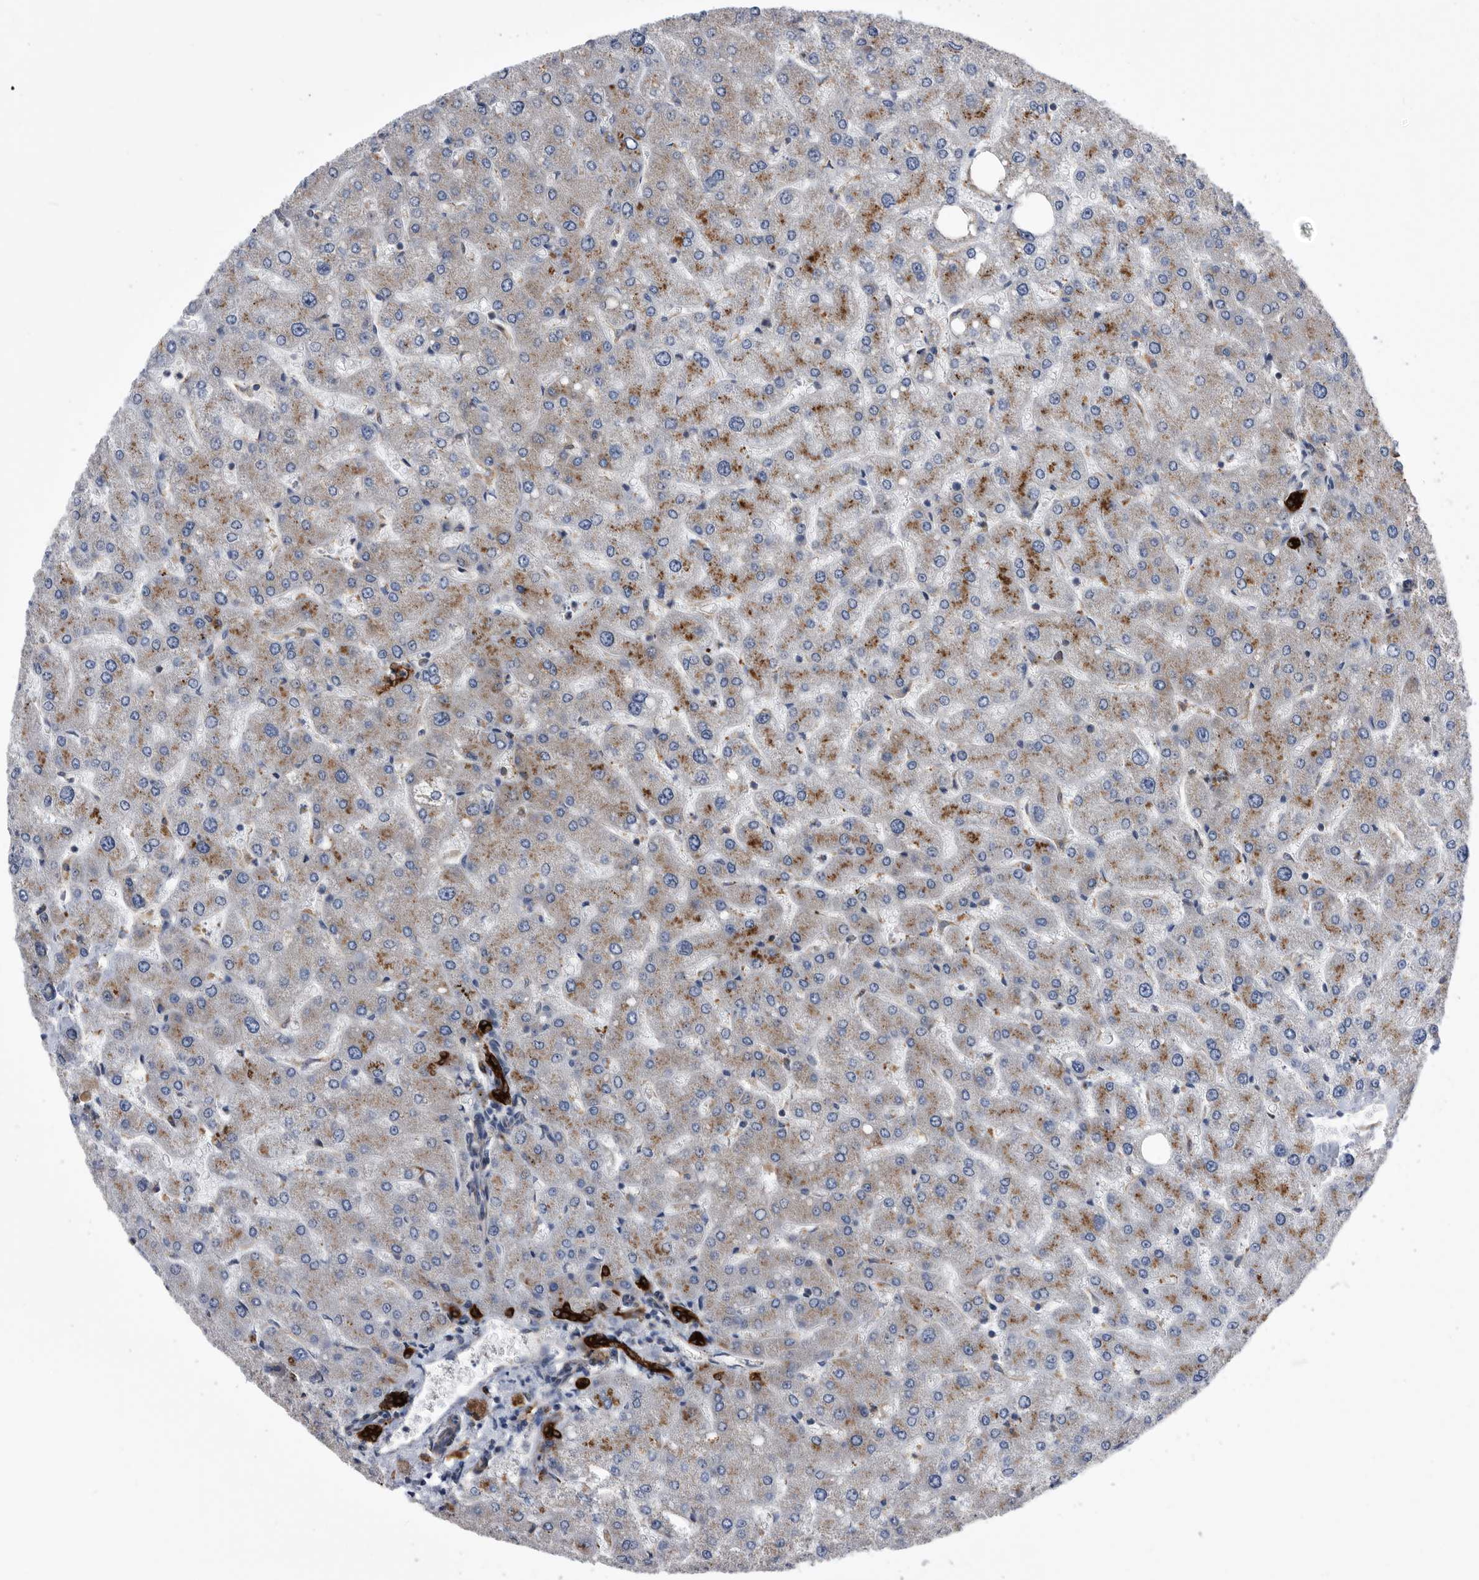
{"staining": {"intensity": "strong", "quantity": ">75%", "location": "cytoplasmic/membranous"}, "tissue": "liver", "cell_type": "Cholangiocytes", "image_type": "normal", "snomed": [{"axis": "morphology", "description": "Normal tissue, NOS"}, {"axis": "topography", "description": "Liver"}], "caption": "IHC histopathology image of normal human liver stained for a protein (brown), which shows high levels of strong cytoplasmic/membranous expression in about >75% of cholangiocytes.", "gene": "BAIAP3", "patient": {"sex": "male", "age": 55}}